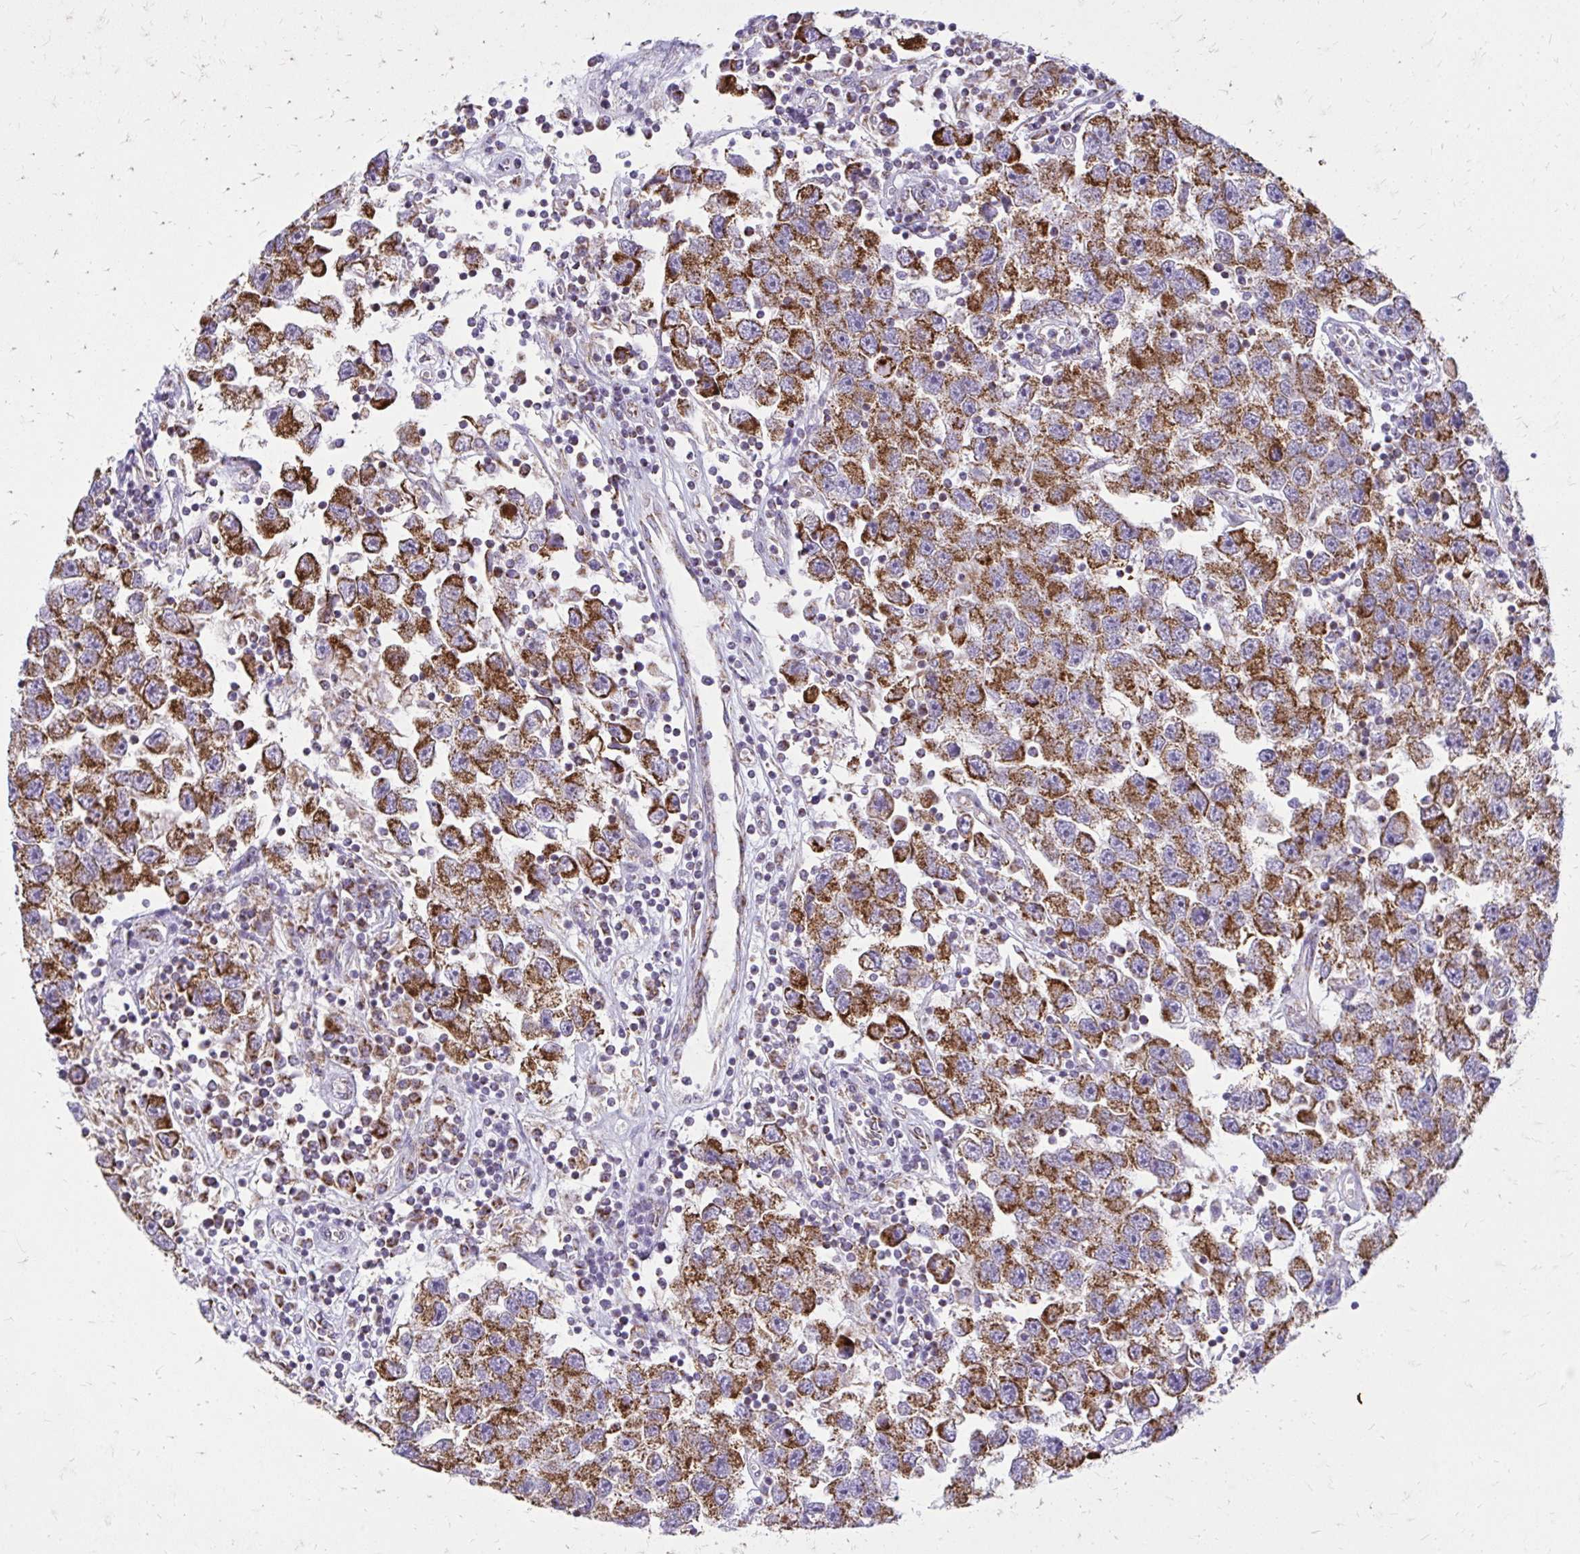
{"staining": {"intensity": "strong", "quantity": ">75%", "location": "cytoplasmic/membranous"}, "tissue": "testis cancer", "cell_type": "Tumor cells", "image_type": "cancer", "snomed": [{"axis": "morphology", "description": "Seminoma, NOS"}, {"axis": "topography", "description": "Testis"}], "caption": "Protein expression analysis of human testis seminoma reveals strong cytoplasmic/membranous positivity in approximately >75% of tumor cells.", "gene": "IFIT1", "patient": {"sex": "male", "age": 26}}